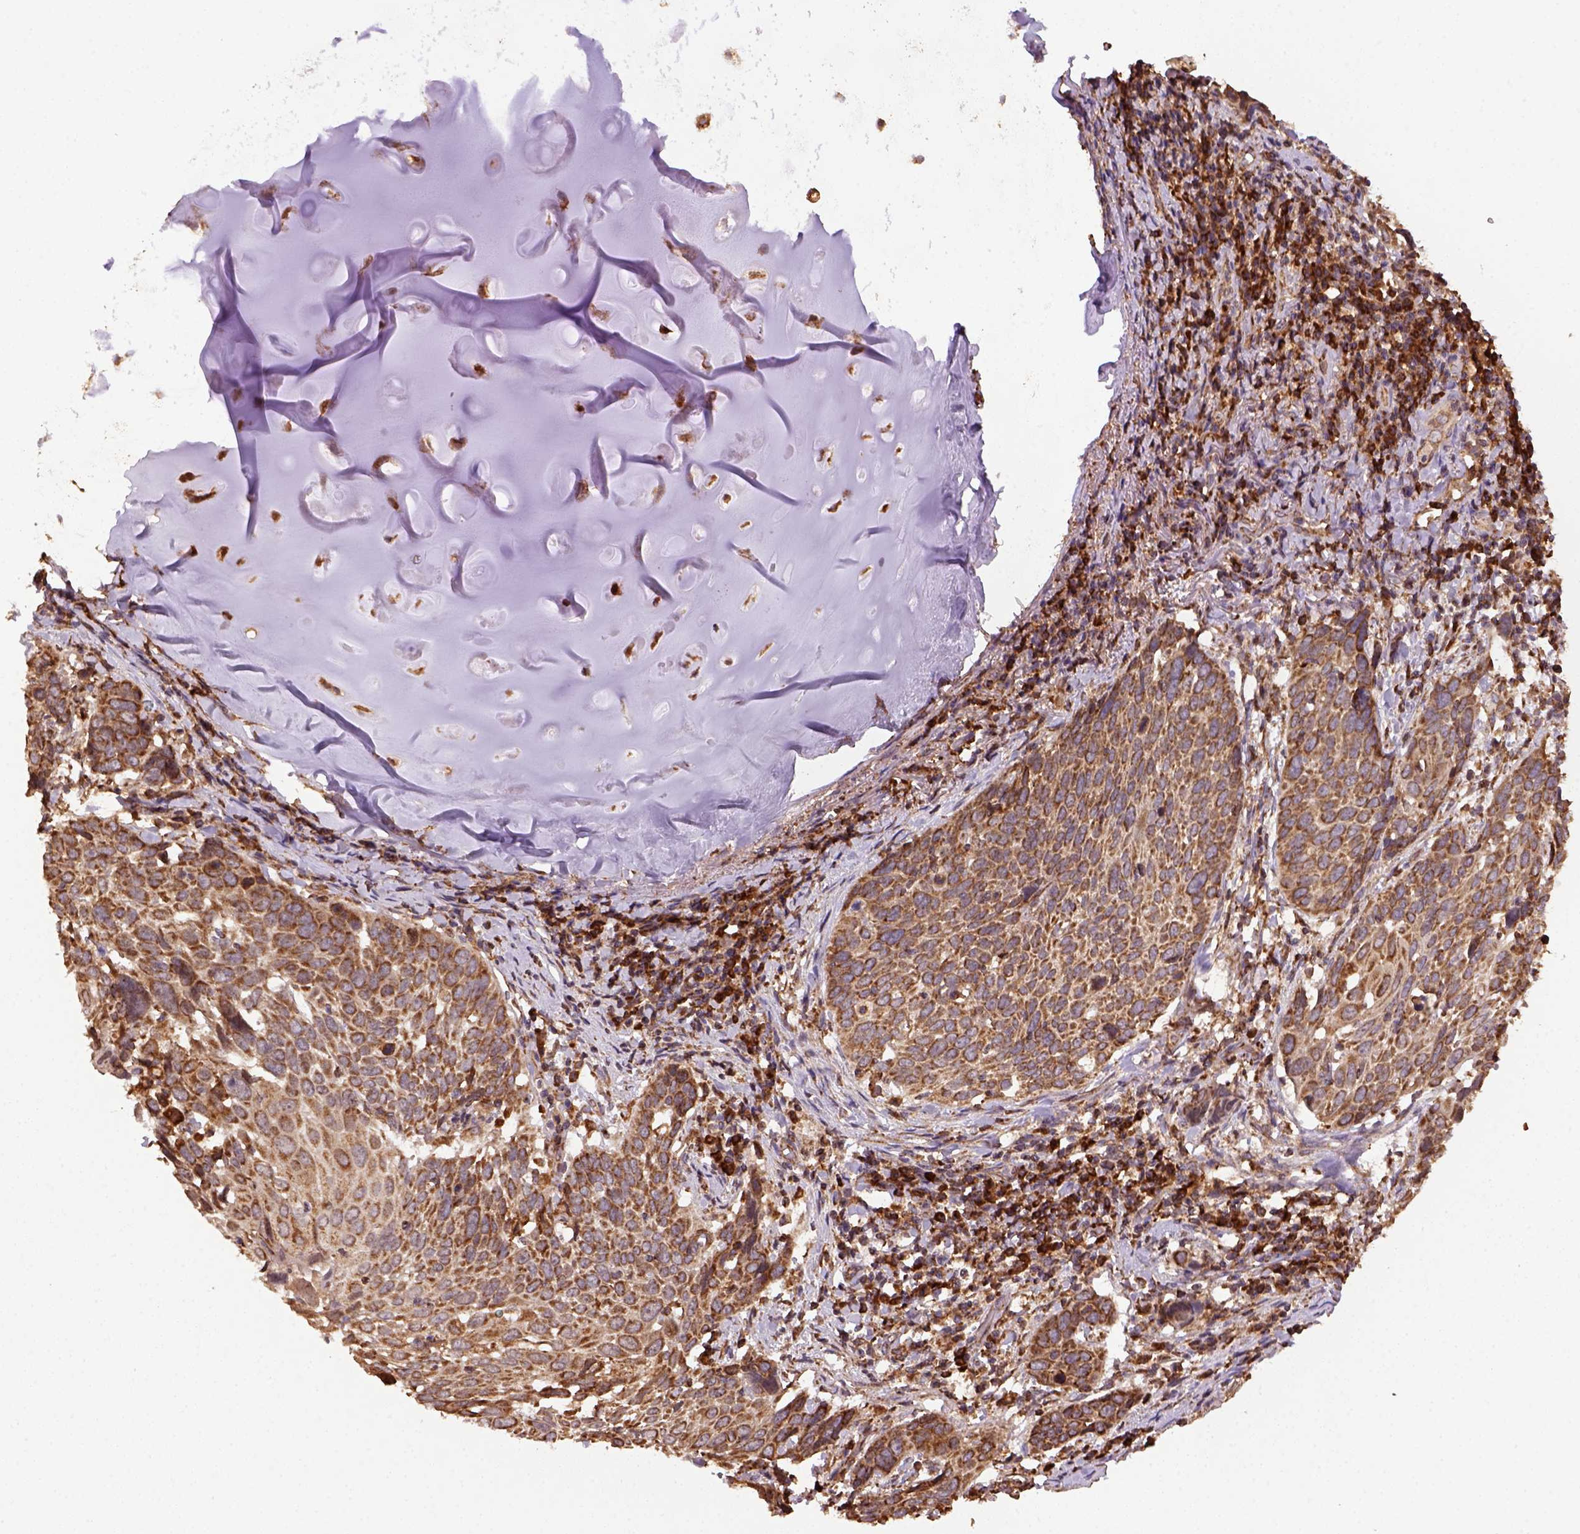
{"staining": {"intensity": "moderate", "quantity": ">75%", "location": "cytoplasmic/membranous"}, "tissue": "lung cancer", "cell_type": "Tumor cells", "image_type": "cancer", "snomed": [{"axis": "morphology", "description": "Squamous cell carcinoma, NOS"}, {"axis": "topography", "description": "Lung"}], "caption": "Moderate cytoplasmic/membranous positivity is appreciated in approximately >75% of tumor cells in lung cancer (squamous cell carcinoma). (Brightfield microscopy of DAB IHC at high magnification).", "gene": "MAPK8IP3", "patient": {"sex": "male", "age": 57}}